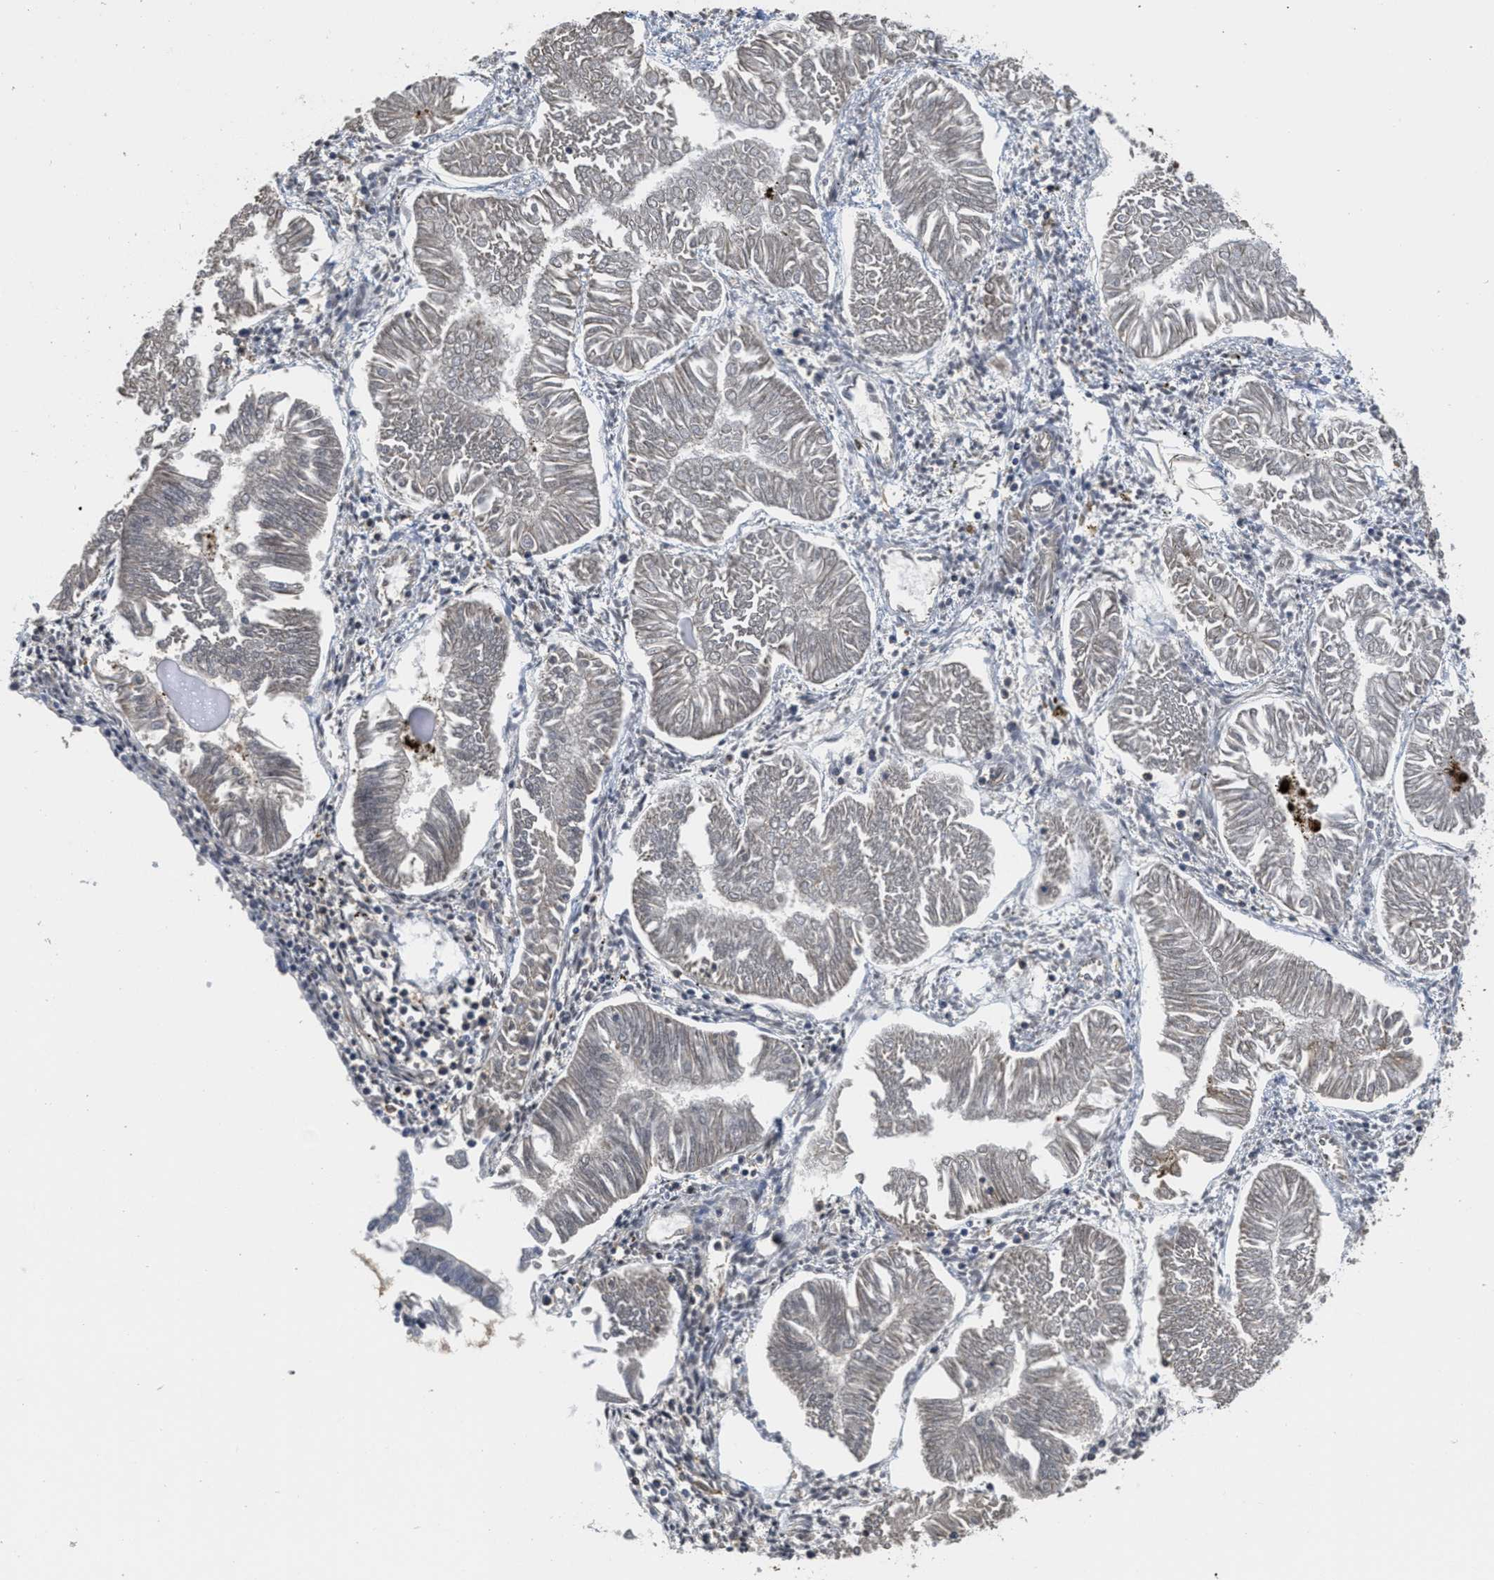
{"staining": {"intensity": "negative", "quantity": "none", "location": "none"}, "tissue": "endometrial cancer", "cell_type": "Tumor cells", "image_type": "cancer", "snomed": [{"axis": "morphology", "description": "Adenocarcinoma, NOS"}, {"axis": "topography", "description": "Endometrium"}], "caption": "Image shows no protein expression in tumor cells of endometrial cancer (adenocarcinoma) tissue. (Stains: DAB immunohistochemistry with hematoxylin counter stain, Microscopy: brightfield microscopy at high magnification).", "gene": "CUL4B", "patient": {"sex": "female", "age": 53}}